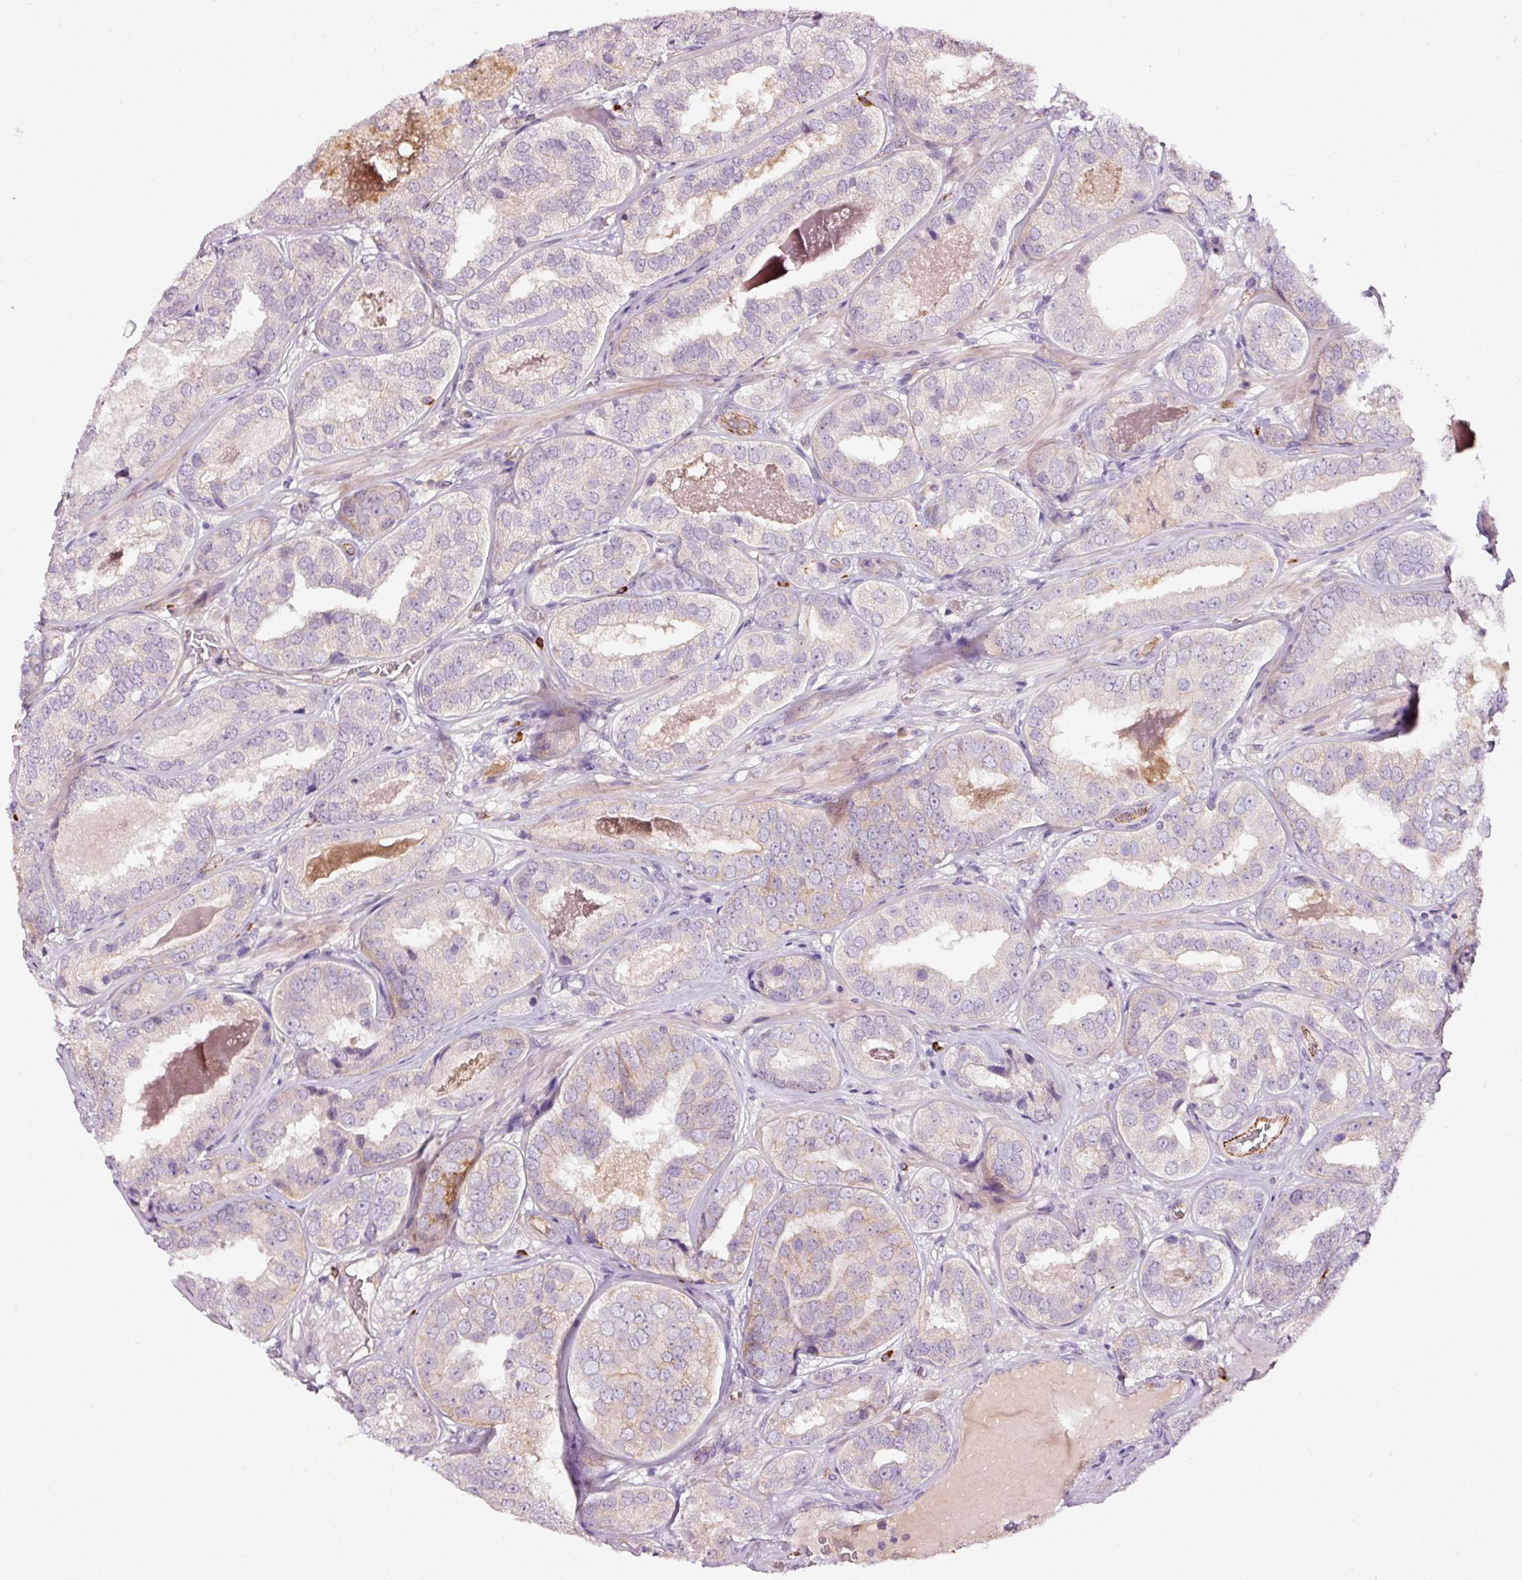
{"staining": {"intensity": "negative", "quantity": "none", "location": "none"}, "tissue": "prostate cancer", "cell_type": "Tumor cells", "image_type": "cancer", "snomed": [{"axis": "morphology", "description": "Adenocarcinoma, High grade"}, {"axis": "topography", "description": "Prostate"}], "caption": "There is no significant positivity in tumor cells of prostate high-grade adenocarcinoma.", "gene": "ABCB4", "patient": {"sex": "male", "age": 63}}